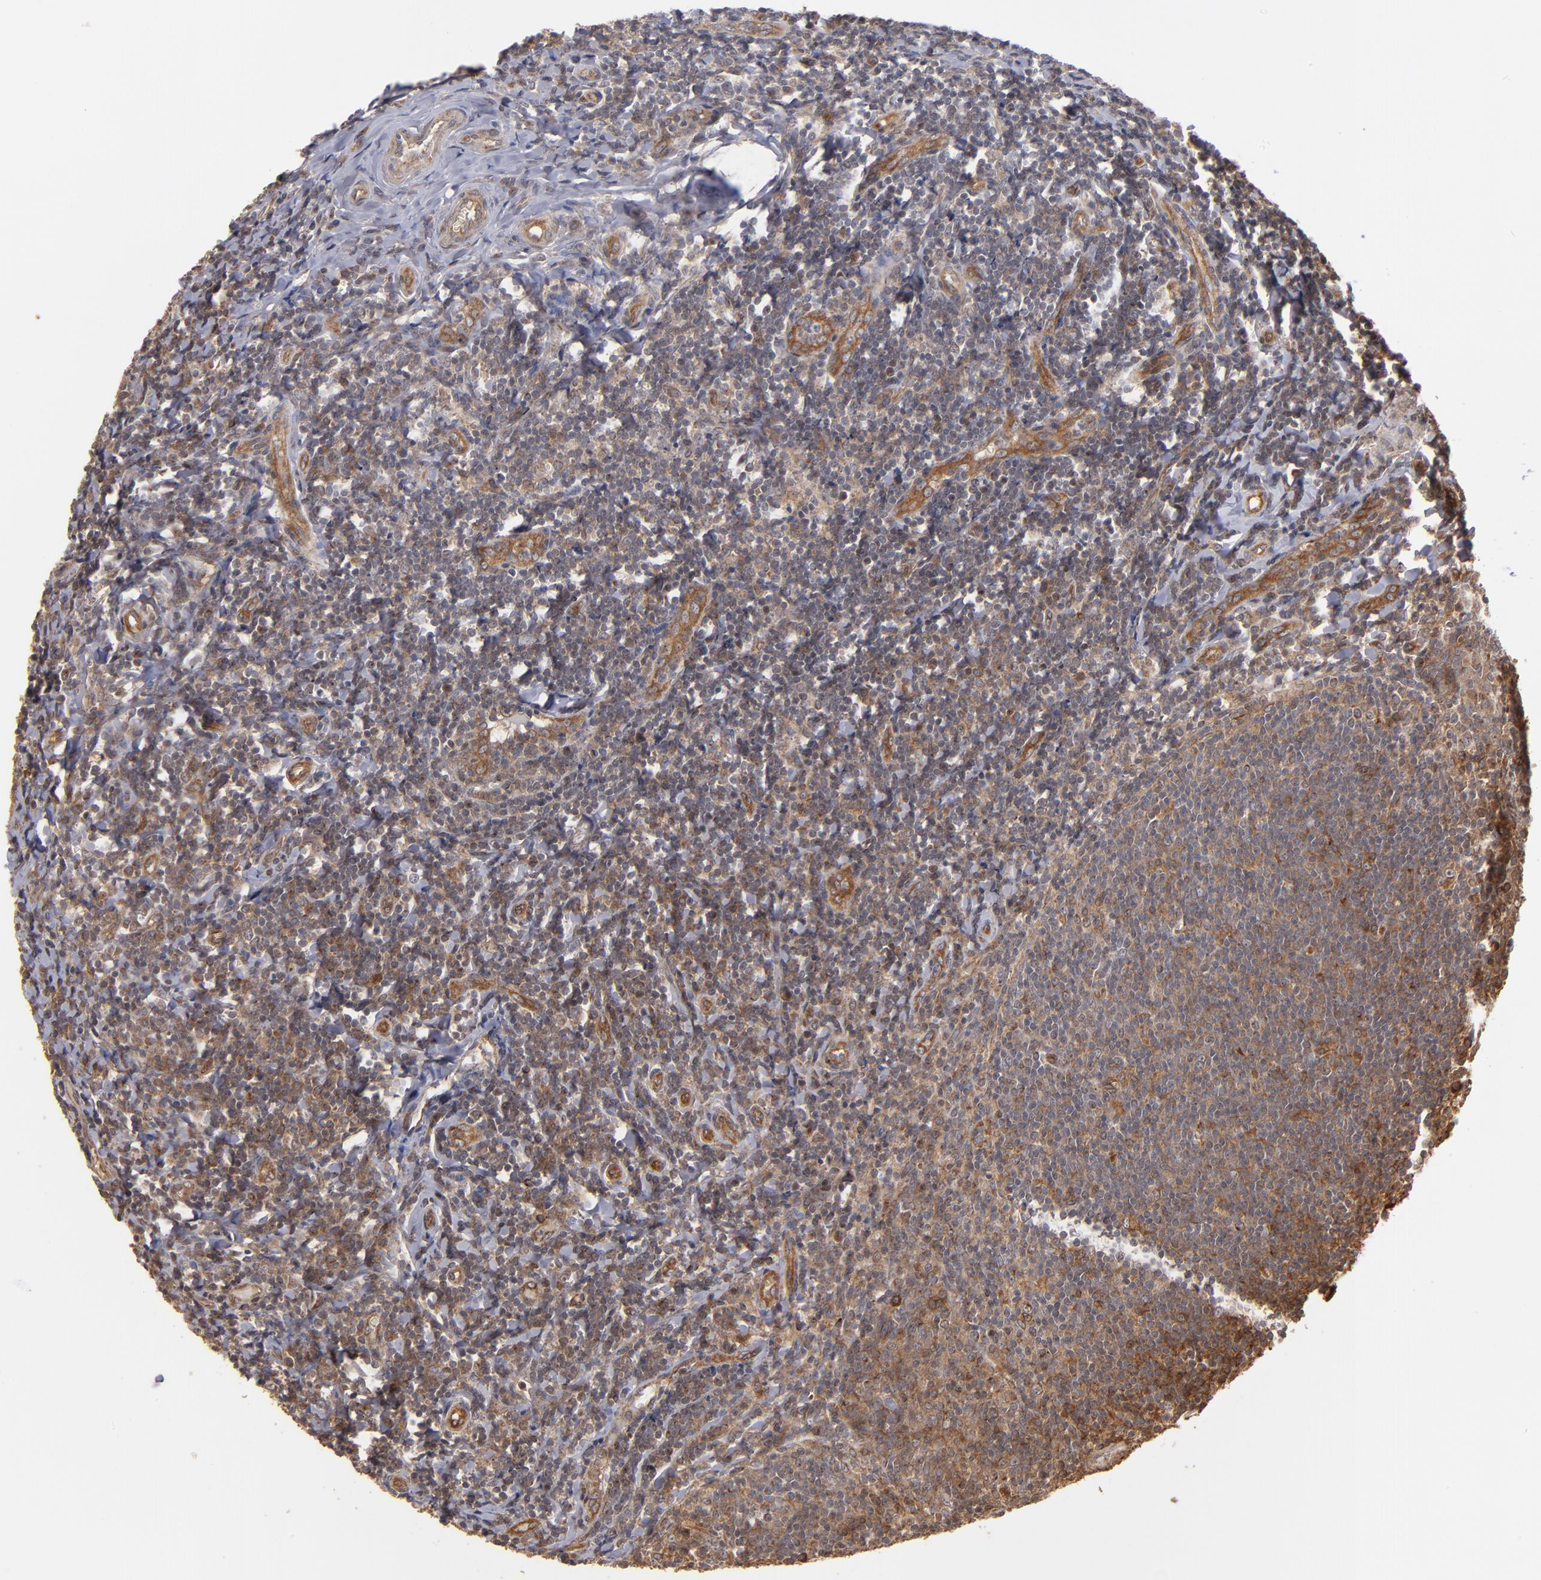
{"staining": {"intensity": "moderate", "quantity": "25%-75%", "location": "cytoplasmic/membranous"}, "tissue": "tonsil", "cell_type": "Germinal center cells", "image_type": "normal", "snomed": [{"axis": "morphology", "description": "Normal tissue, NOS"}, {"axis": "topography", "description": "Tonsil"}], "caption": "Brown immunohistochemical staining in normal human tonsil displays moderate cytoplasmic/membranous positivity in about 25%-75% of germinal center cells.", "gene": "BDKRB1", "patient": {"sex": "male", "age": 20}}